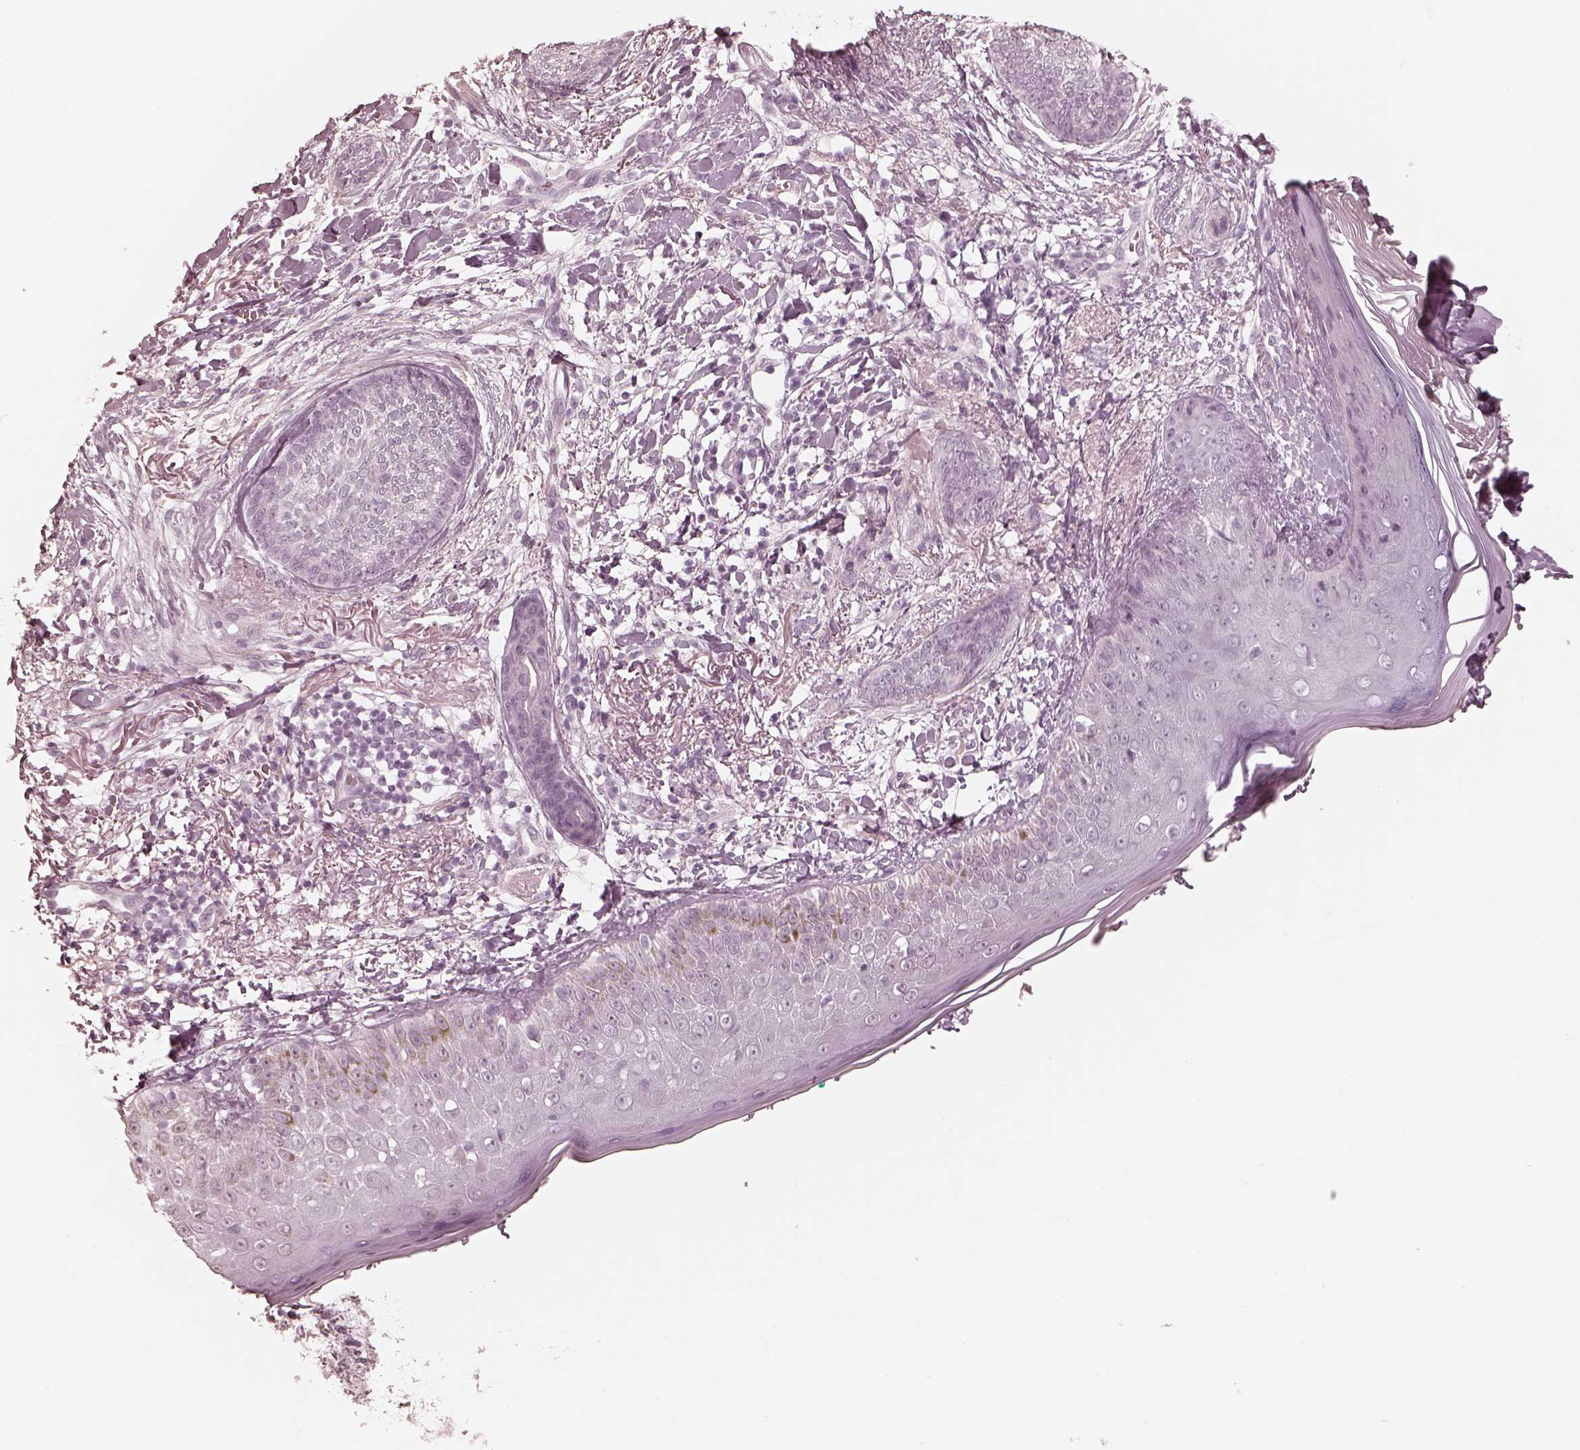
{"staining": {"intensity": "negative", "quantity": "none", "location": "none"}, "tissue": "skin cancer", "cell_type": "Tumor cells", "image_type": "cancer", "snomed": [{"axis": "morphology", "description": "Normal tissue, NOS"}, {"axis": "morphology", "description": "Basal cell carcinoma"}, {"axis": "topography", "description": "Skin"}], "caption": "Skin cancer was stained to show a protein in brown. There is no significant positivity in tumor cells.", "gene": "CALR3", "patient": {"sex": "male", "age": 84}}